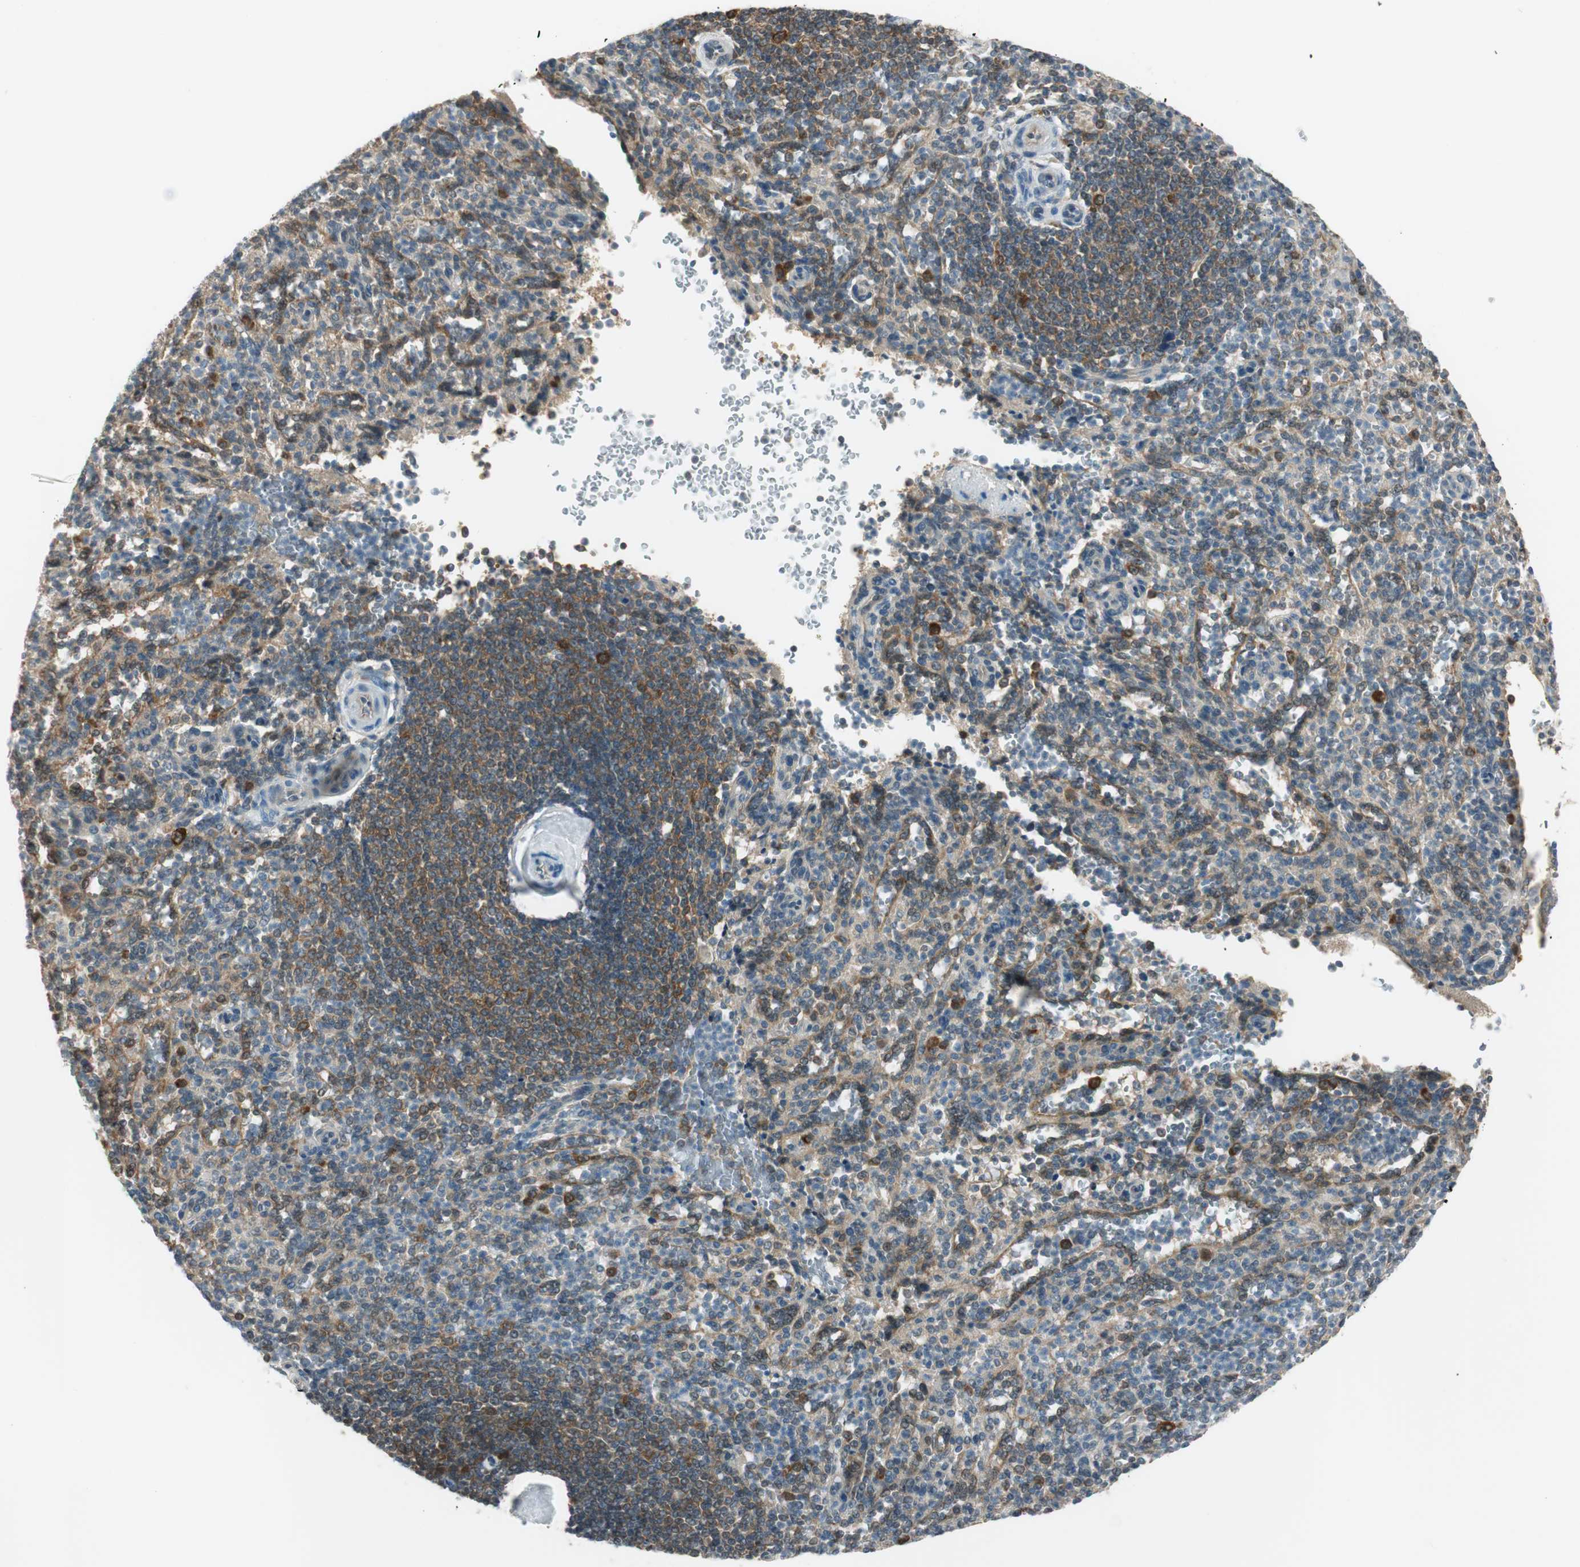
{"staining": {"intensity": "weak", "quantity": "25%-75%", "location": "cytoplasmic/membranous"}, "tissue": "spleen", "cell_type": "Cells in red pulp", "image_type": "normal", "snomed": [{"axis": "morphology", "description": "Normal tissue, NOS"}, {"axis": "topography", "description": "Spleen"}], "caption": "Brown immunohistochemical staining in normal human spleen displays weak cytoplasmic/membranous expression in approximately 25%-75% of cells in red pulp. The staining was performed using DAB (3,3'-diaminobenzidine) to visualize the protein expression in brown, while the nuclei were stained in blue with hematoxylin (Magnification: 20x).", "gene": "IPO5", "patient": {"sex": "female", "age": 74}}